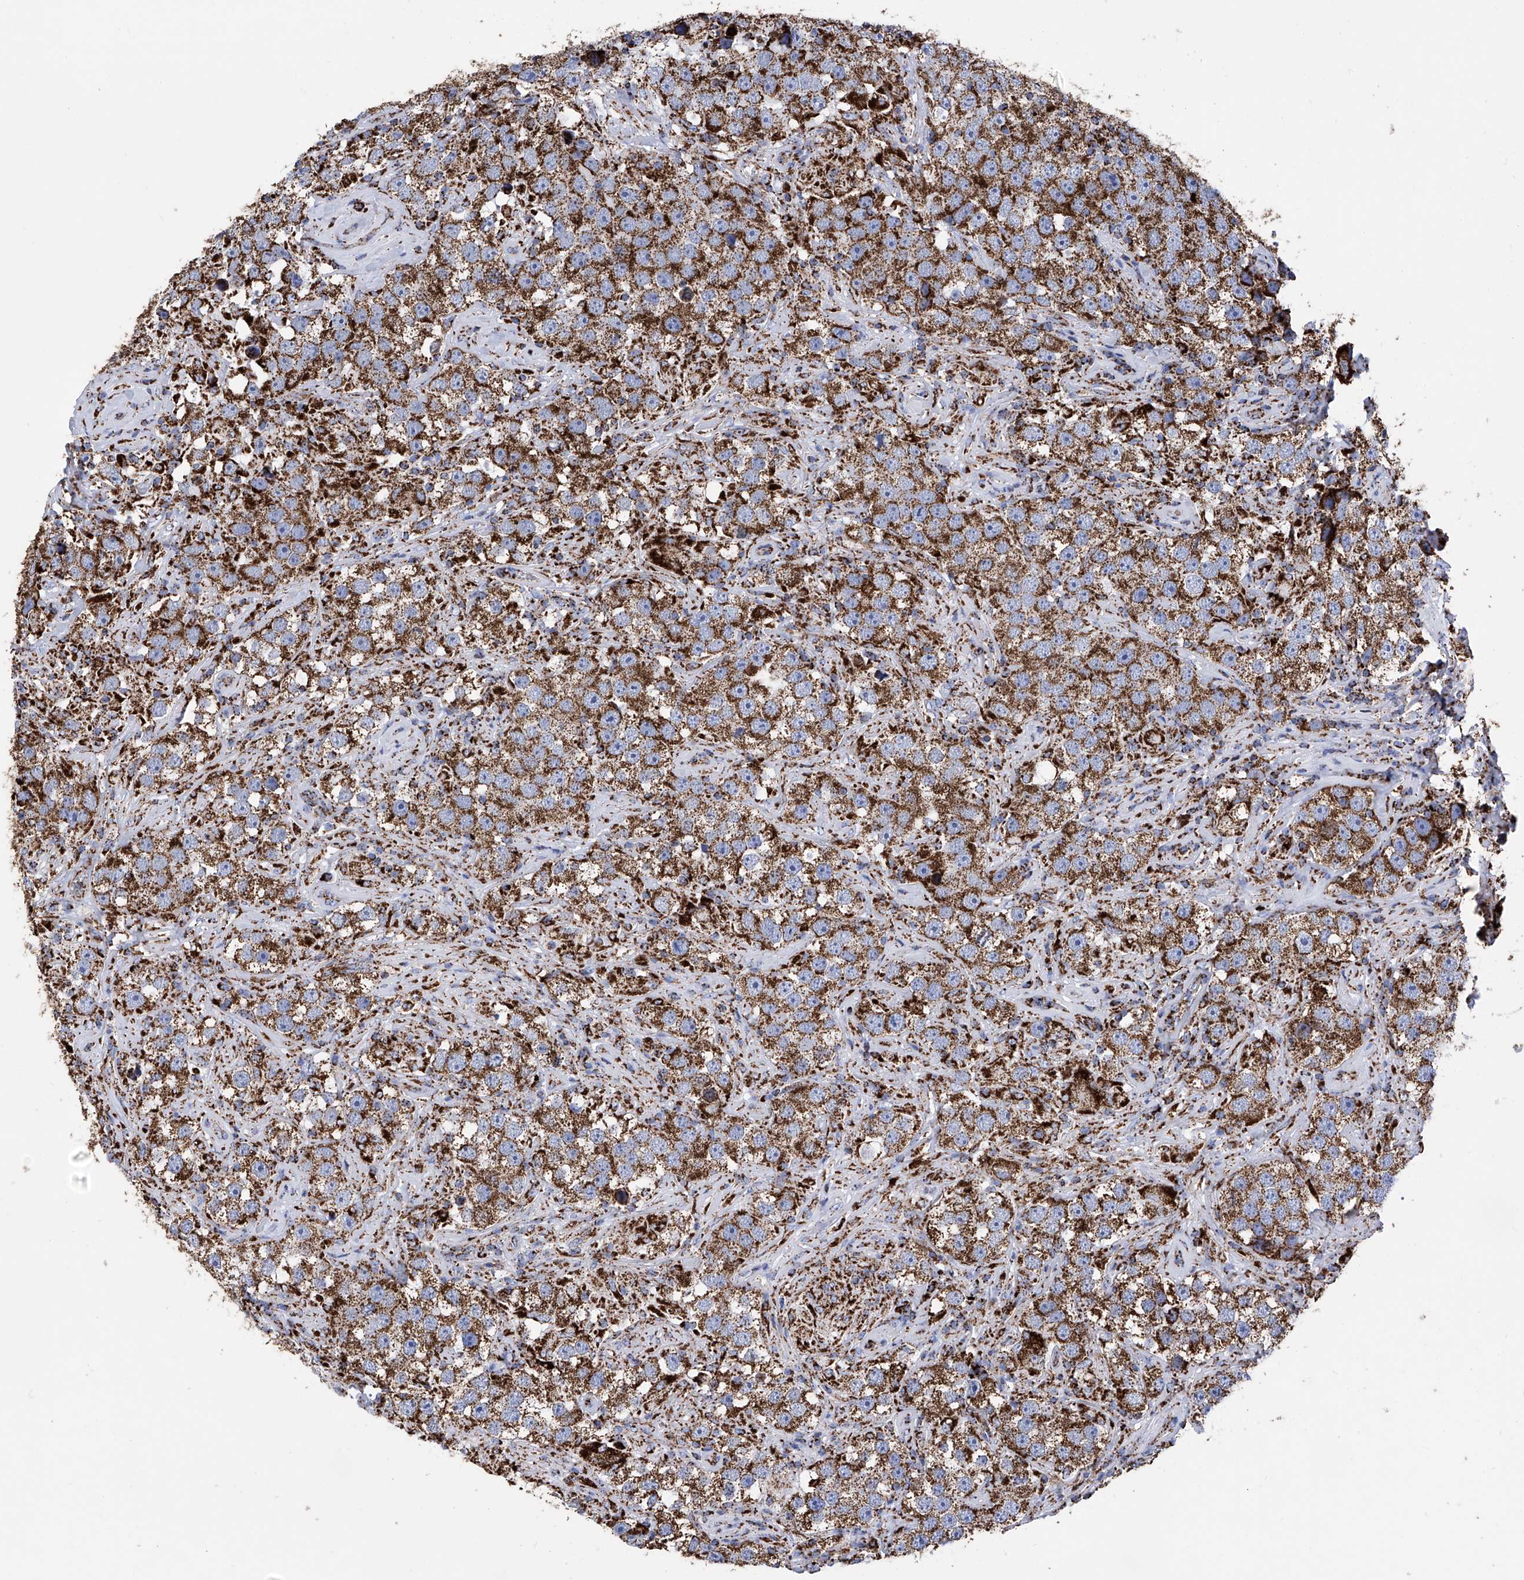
{"staining": {"intensity": "strong", "quantity": ">75%", "location": "cytoplasmic/membranous"}, "tissue": "testis cancer", "cell_type": "Tumor cells", "image_type": "cancer", "snomed": [{"axis": "morphology", "description": "Seminoma, NOS"}, {"axis": "topography", "description": "Testis"}], "caption": "Human testis cancer (seminoma) stained with a brown dye reveals strong cytoplasmic/membranous positive positivity in approximately >75% of tumor cells.", "gene": "ATP5PF", "patient": {"sex": "male", "age": 49}}